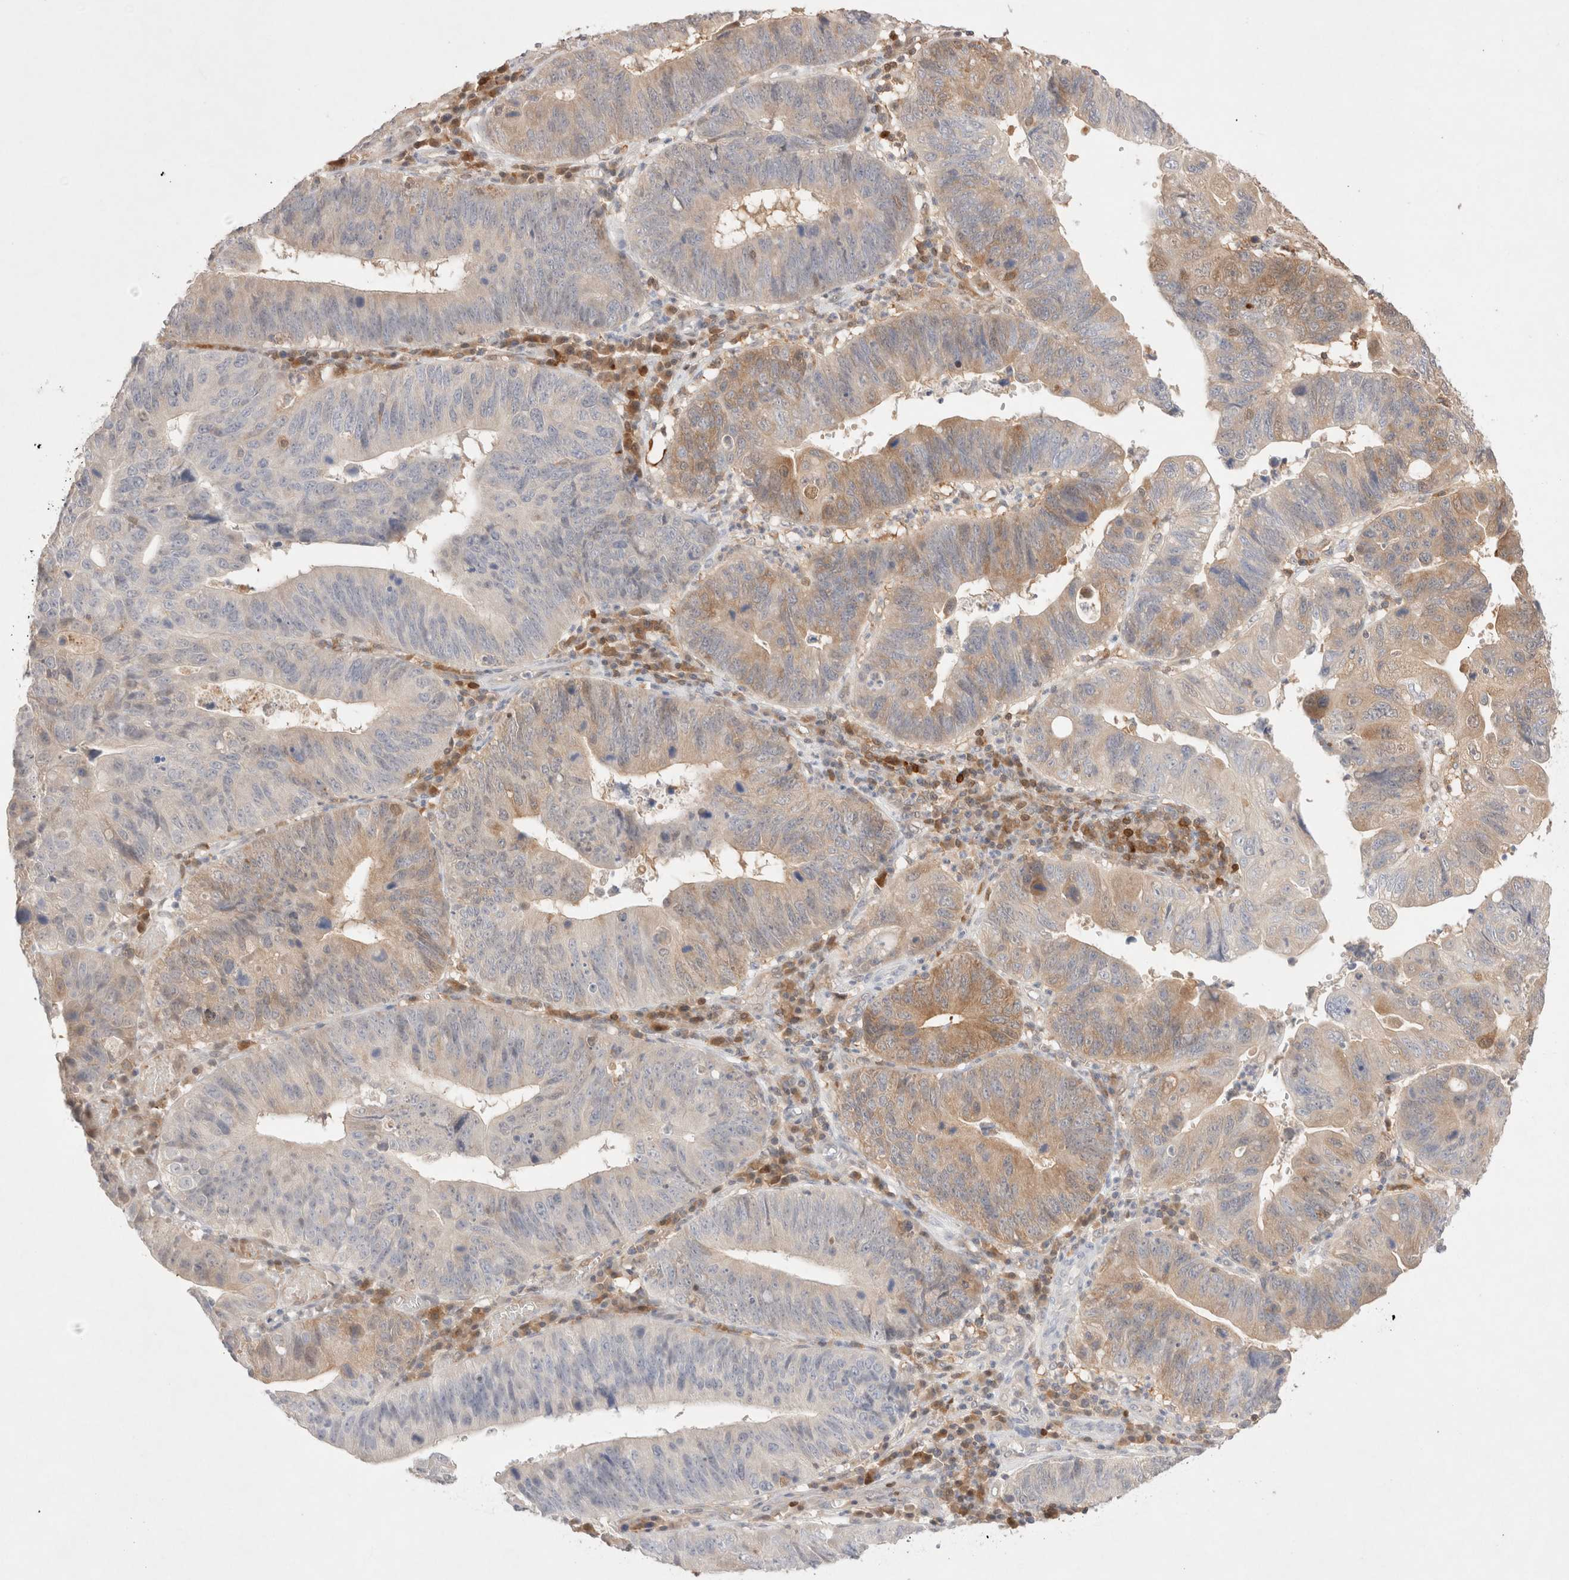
{"staining": {"intensity": "moderate", "quantity": "<25%", "location": "cytoplasmic/membranous"}, "tissue": "stomach cancer", "cell_type": "Tumor cells", "image_type": "cancer", "snomed": [{"axis": "morphology", "description": "Adenocarcinoma, NOS"}, {"axis": "topography", "description": "Stomach"}], "caption": "About <25% of tumor cells in human stomach adenocarcinoma show moderate cytoplasmic/membranous protein expression as visualized by brown immunohistochemical staining.", "gene": "STARD10", "patient": {"sex": "male", "age": 59}}